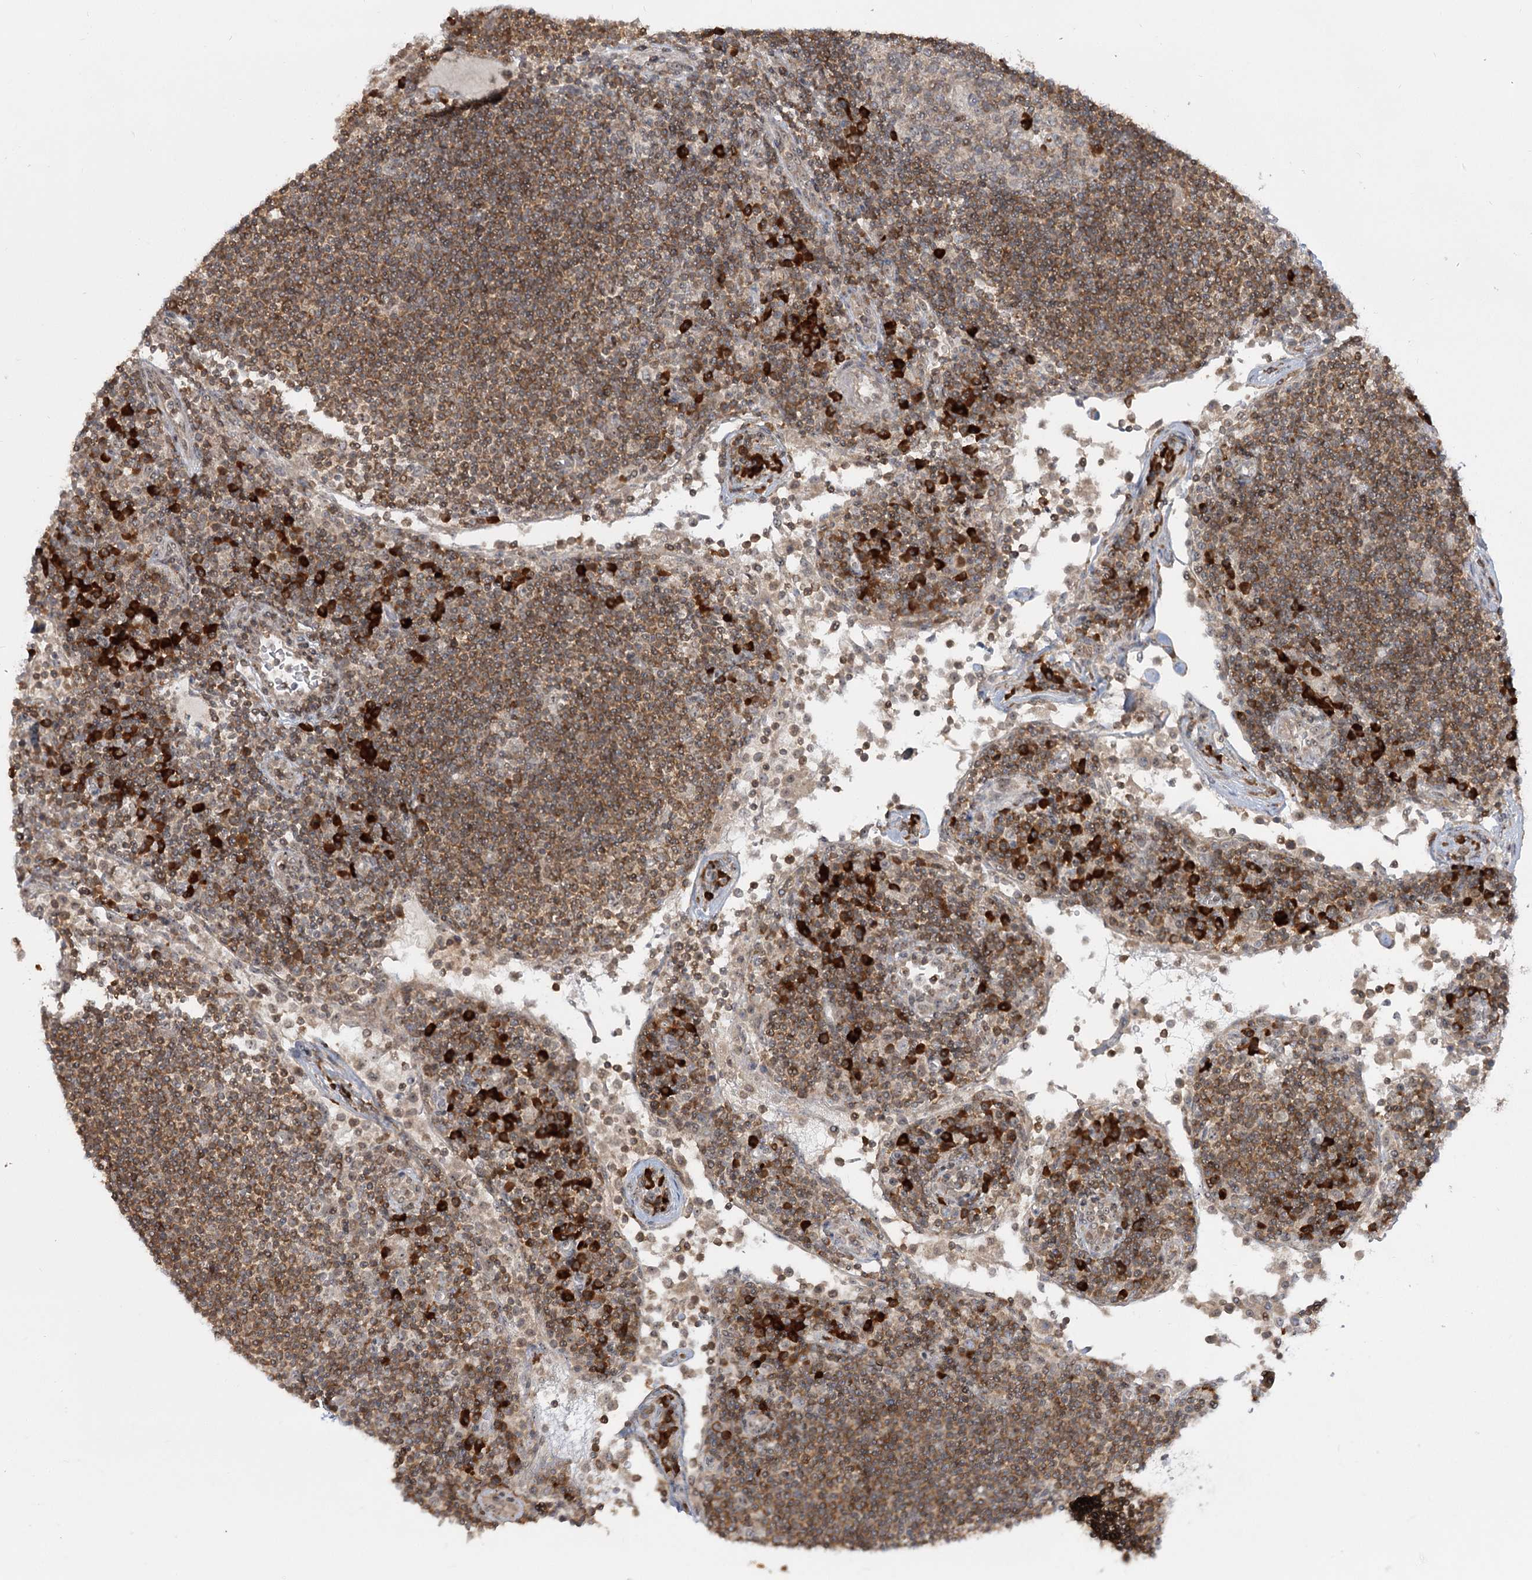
{"staining": {"intensity": "weak", "quantity": "25%-75%", "location": "cytoplasmic/membranous"}, "tissue": "lymph node", "cell_type": "Germinal center cells", "image_type": "normal", "snomed": [{"axis": "morphology", "description": "Normal tissue, NOS"}, {"axis": "topography", "description": "Lymph node"}], "caption": "Lymph node stained with DAB (3,3'-diaminobenzidine) IHC shows low levels of weak cytoplasmic/membranous expression in approximately 25%-75% of germinal center cells.", "gene": "SYTL1", "patient": {"sex": "female", "age": 53}}